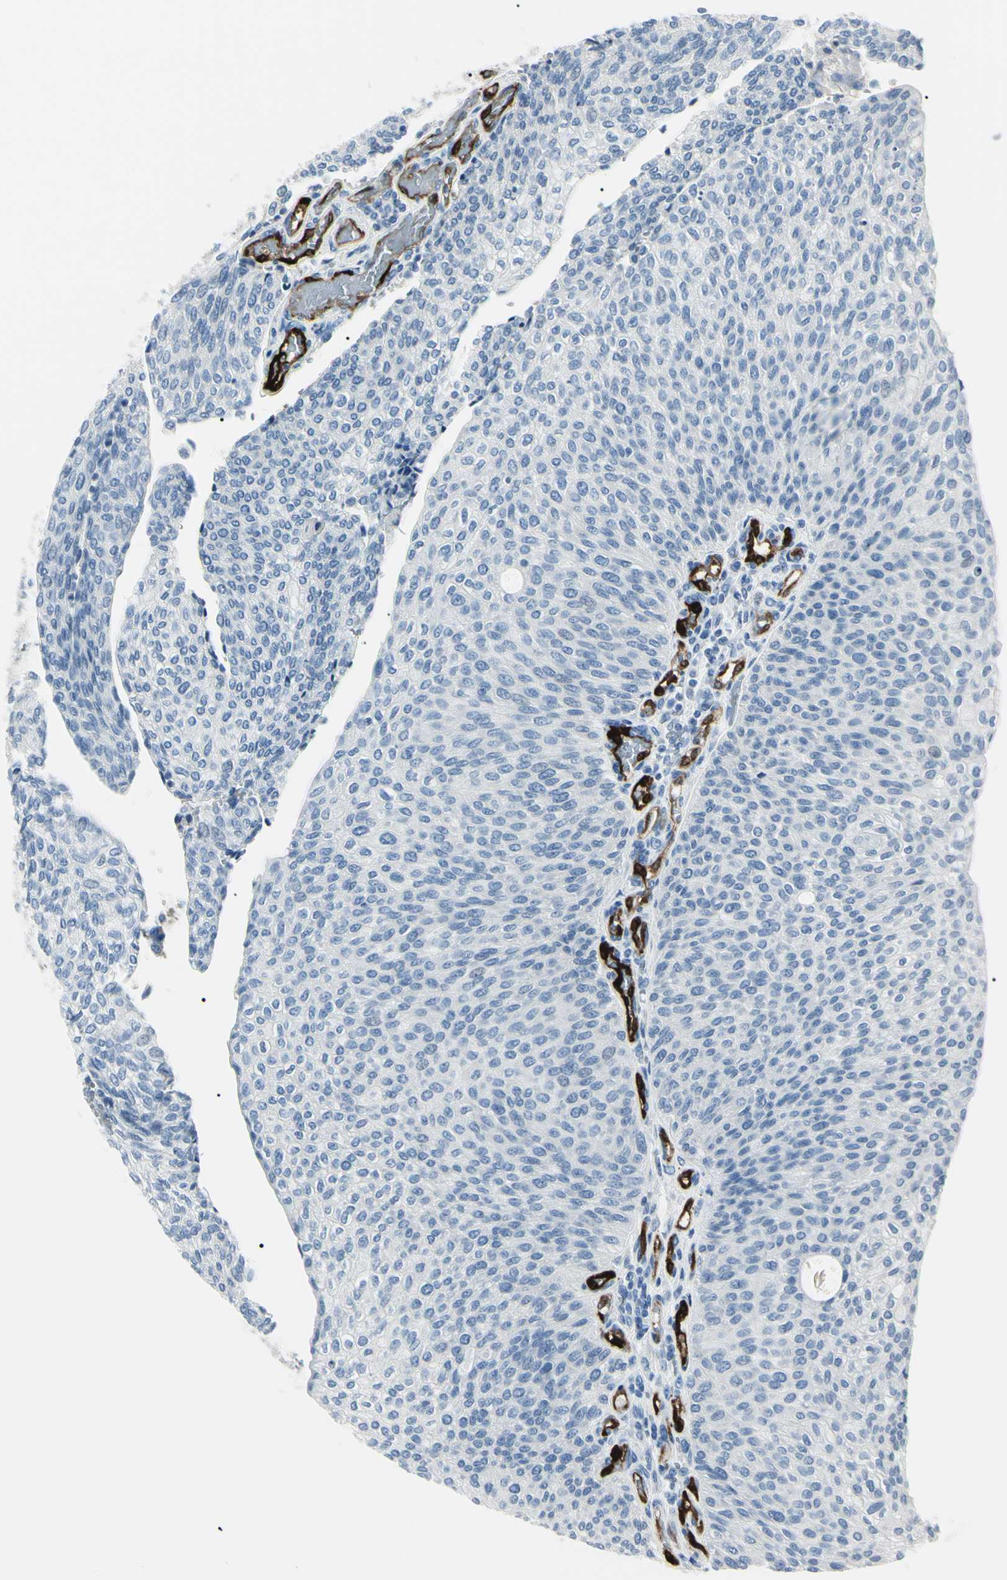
{"staining": {"intensity": "negative", "quantity": "none", "location": "none"}, "tissue": "urothelial cancer", "cell_type": "Tumor cells", "image_type": "cancer", "snomed": [{"axis": "morphology", "description": "Urothelial carcinoma, Low grade"}, {"axis": "topography", "description": "Urinary bladder"}], "caption": "Tumor cells are negative for protein expression in human urothelial cancer. (Brightfield microscopy of DAB (3,3'-diaminobenzidine) immunohistochemistry (IHC) at high magnification).", "gene": "CA2", "patient": {"sex": "female", "age": 79}}